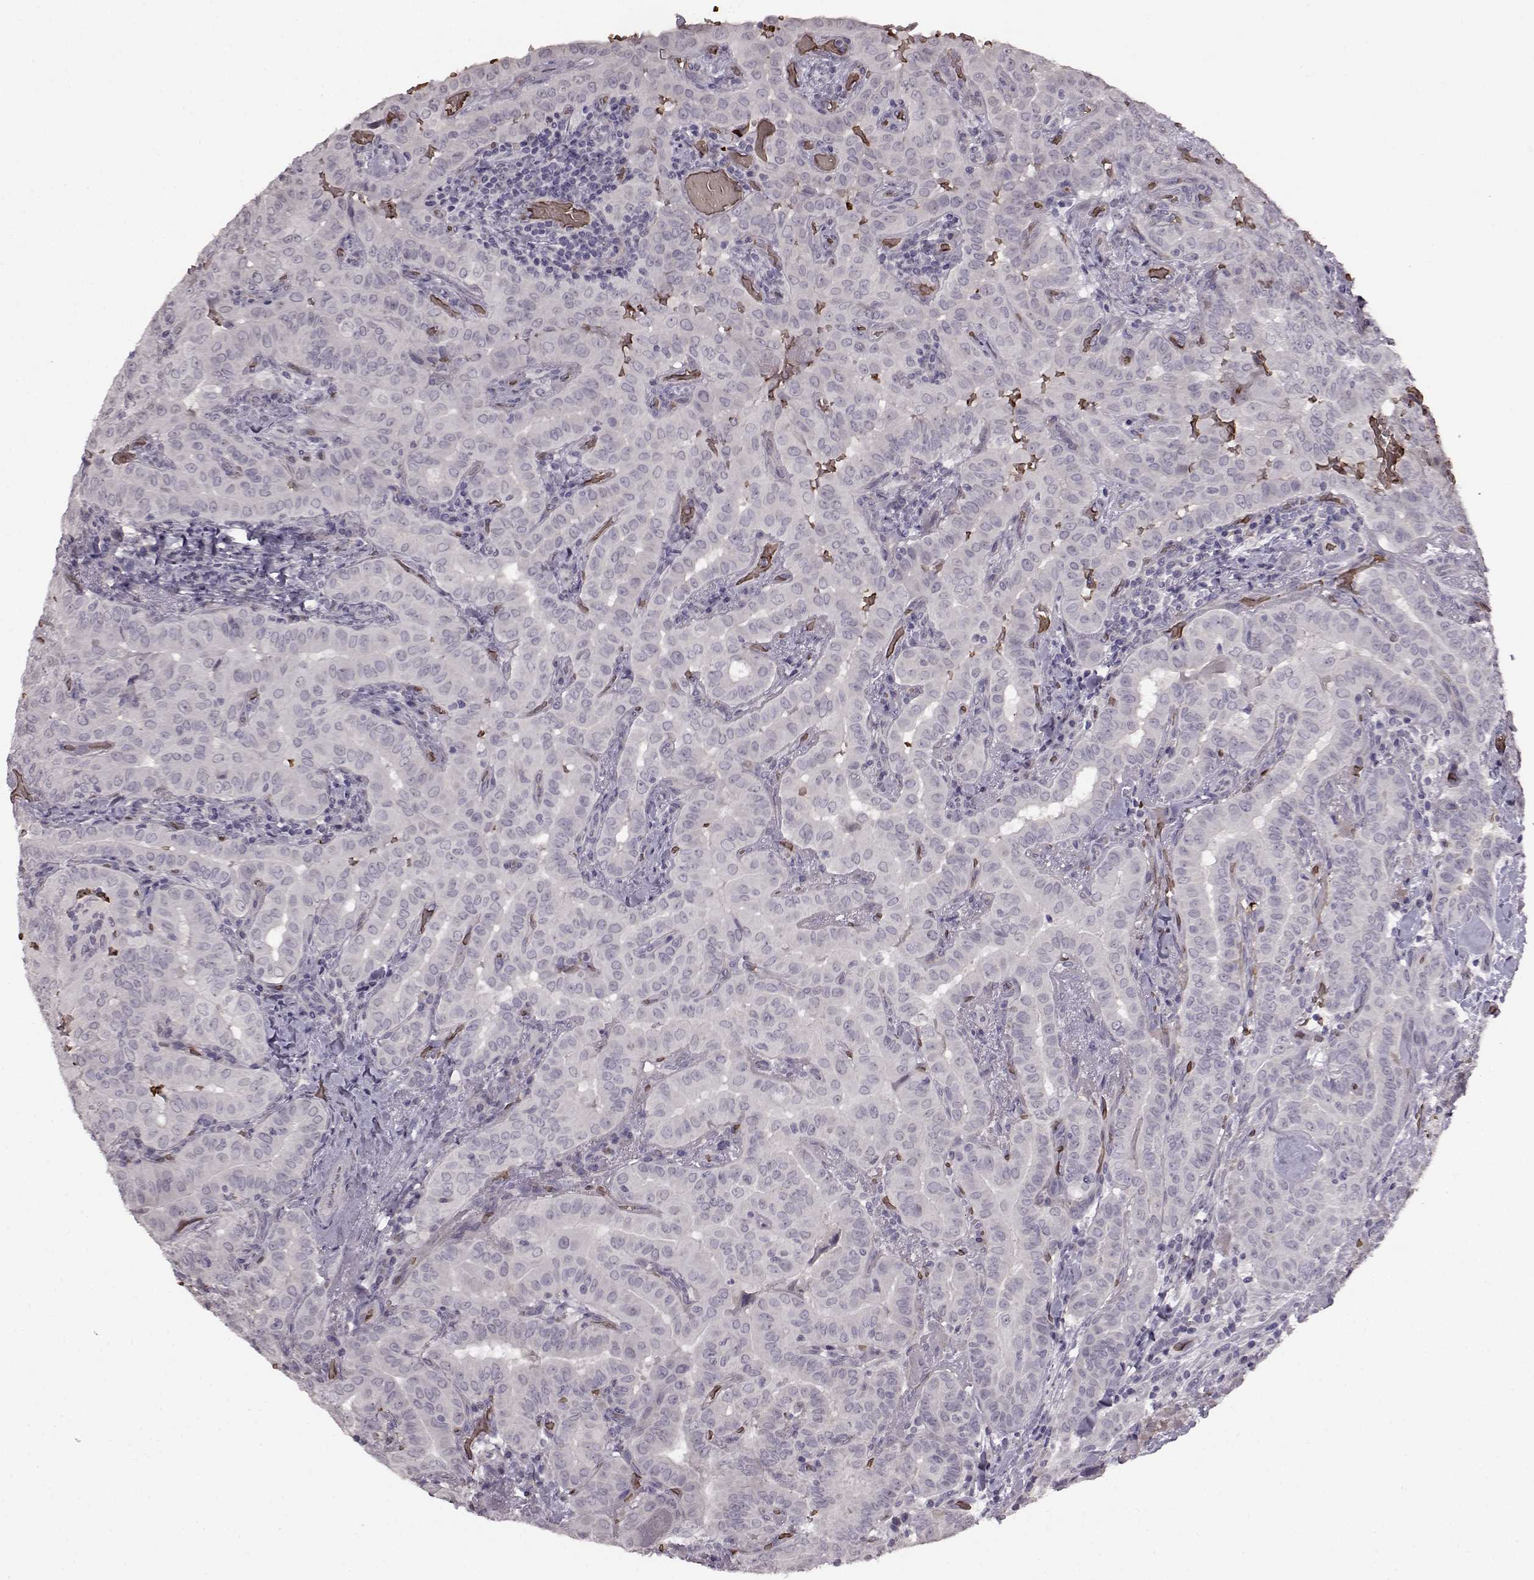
{"staining": {"intensity": "negative", "quantity": "none", "location": "none"}, "tissue": "thyroid cancer", "cell_type": "Tumor cells", "image_type": "cancer", "snomed": [{"axis": "morphology", "description": "Papillary adenocarcinoma, NOS"}, {"axis": "morphology", "description": "Papillary adenoma metastatic"}, {"axis": "topography", "description": "Thyroid gland"}], "caption": "Tumor cells are negative for brown protein staining in papillary adenoma metastatic (thyroid).", "gene": "PROP1", "patient": {"sex": "female", "age": 50}}